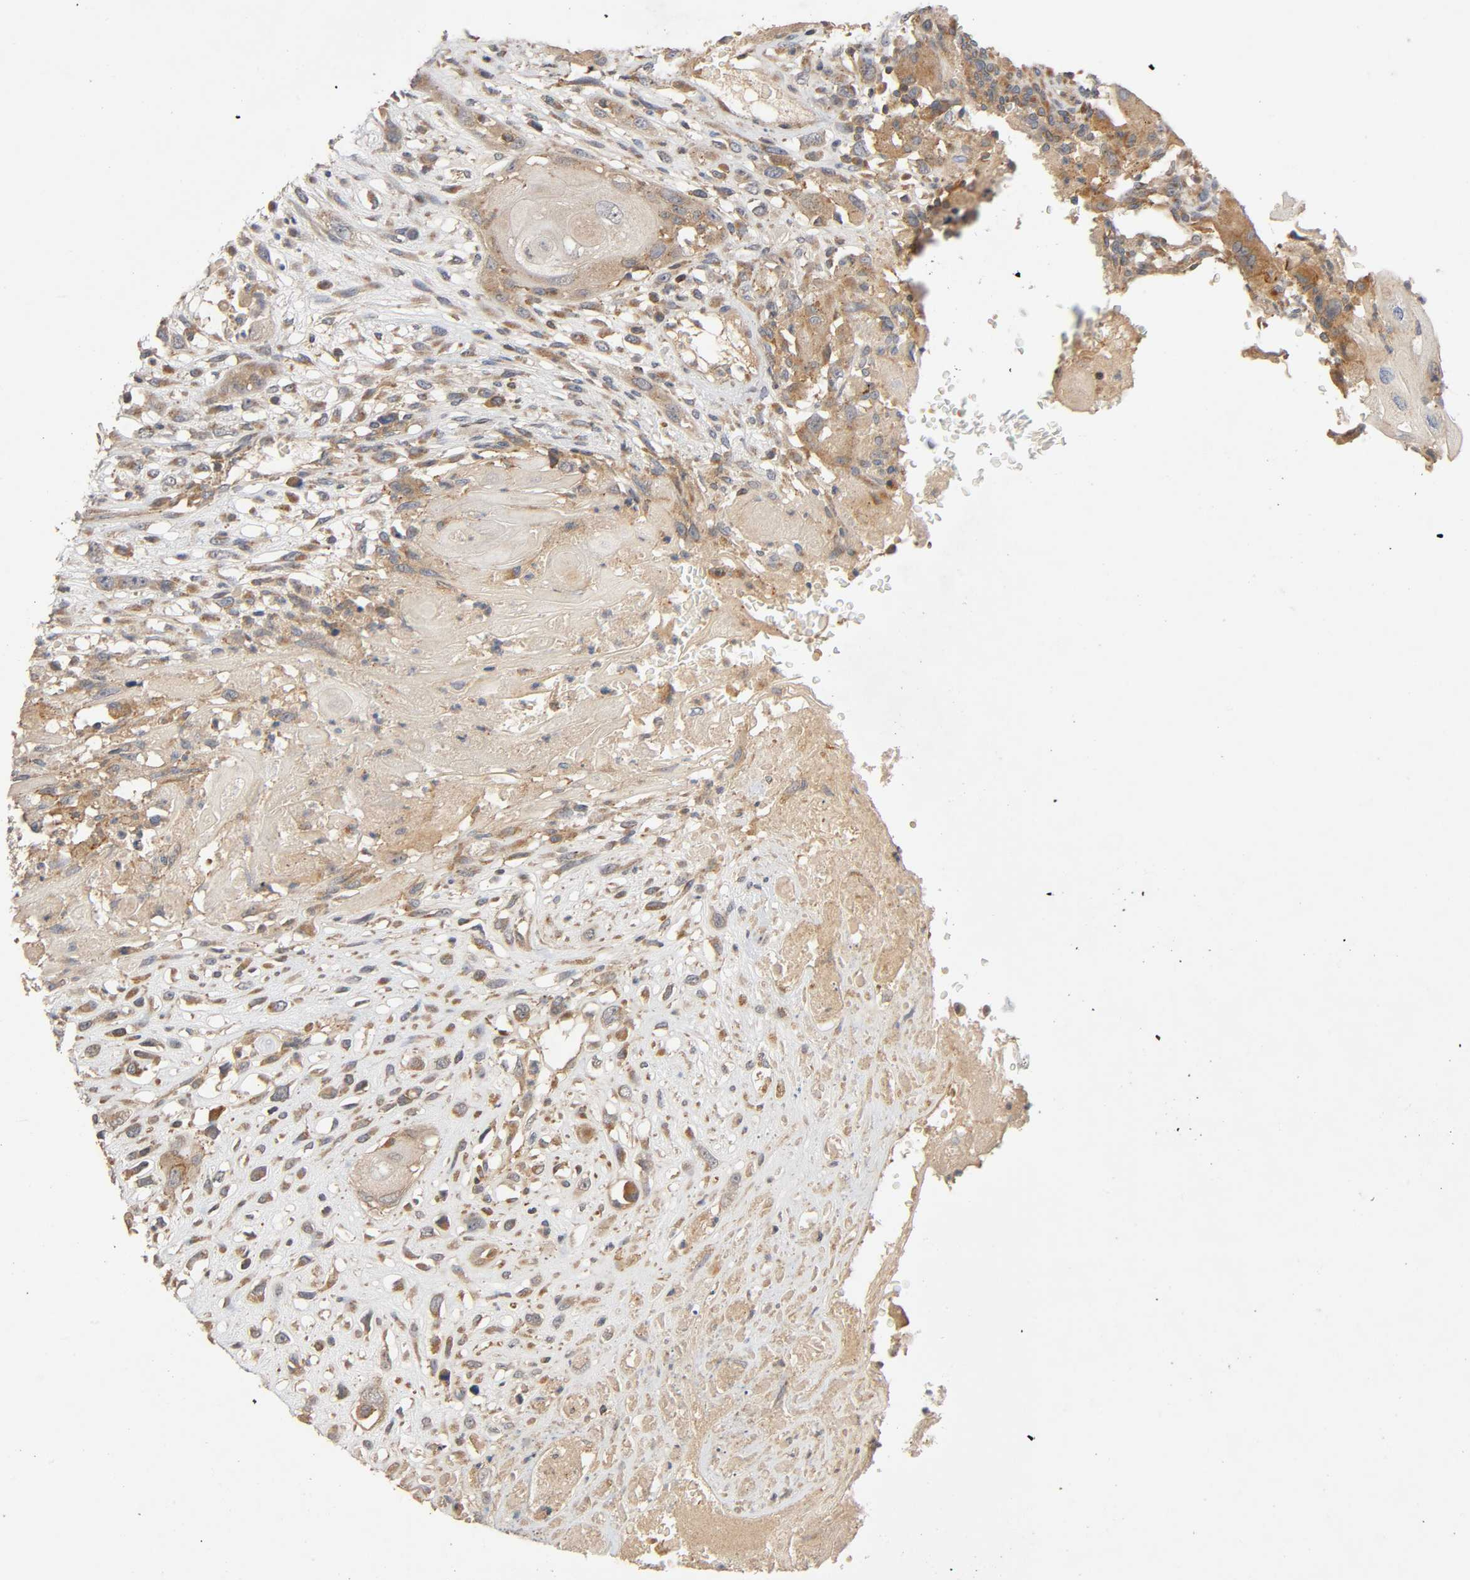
{"staining": {"intensity": "moderate", "quantity": "25%-75%", "location": "cytoplasmic/membranous"}, "tissue": "head and neck cancer", "cell_type": "Tumor cells", "image_type": "cancer", "snomed": [{"axis": "morphology", "description": "Necrosis, NOS"}, {"axis": "morphology", "description": "Neoplasm, malignant, NOS"}, {"axis": "topography", "description": "Salivary gland"}, {"axis": "topography", "description": "Head-Neck"}], "caption": "Immunohistochemical staining of head and neck malignant neoplasm displays moderate cytoplasmic/membranous protein positivity in approximately 25%-75% of tumor cells. The staining was performed using DAB to visualize the protein expression in brown, while the nuclei were stained in blue with hematoxylin (Magnification: 20x).", "gene": "SGSM1", "patient": {"sex": "male", "age": 43}}